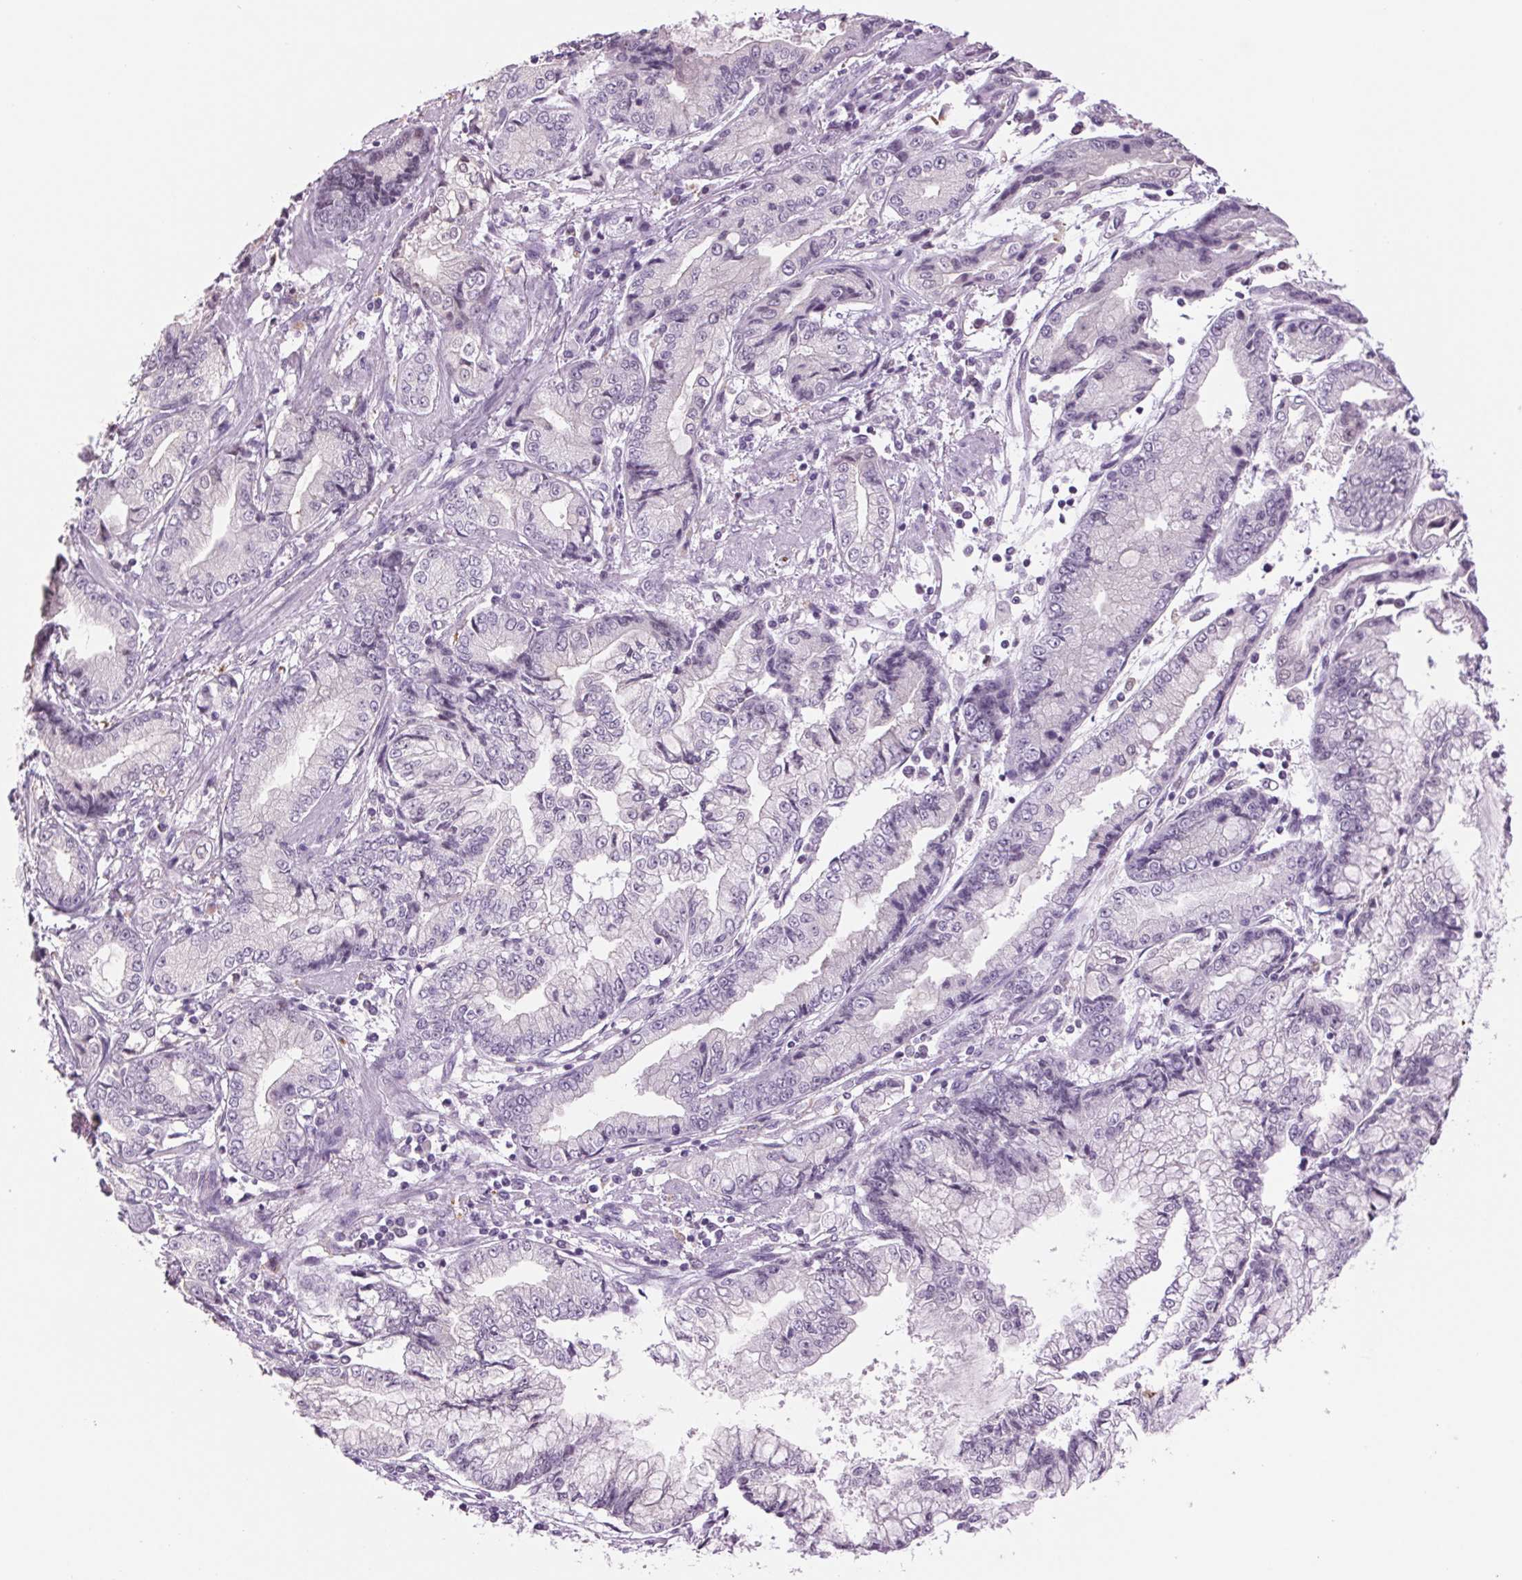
{"staining": {"intensity": "negative", "quantity": "none", "location": "none"}, "tissue": "stomach cancer", "cell_type": "Tumor cells", "image_type": "cancer", "snomed": [{"axis": "morphology", "description": "Adenocarcinoma, NOS"}, {"axis": "topography", "description": "Stomach, upper"}], "caption": "Tumor cells show no significant expression in stomach cancer (adenocarcinoma).", "gene": "MPO", "patient": {"sex": "female", "age": 74}}